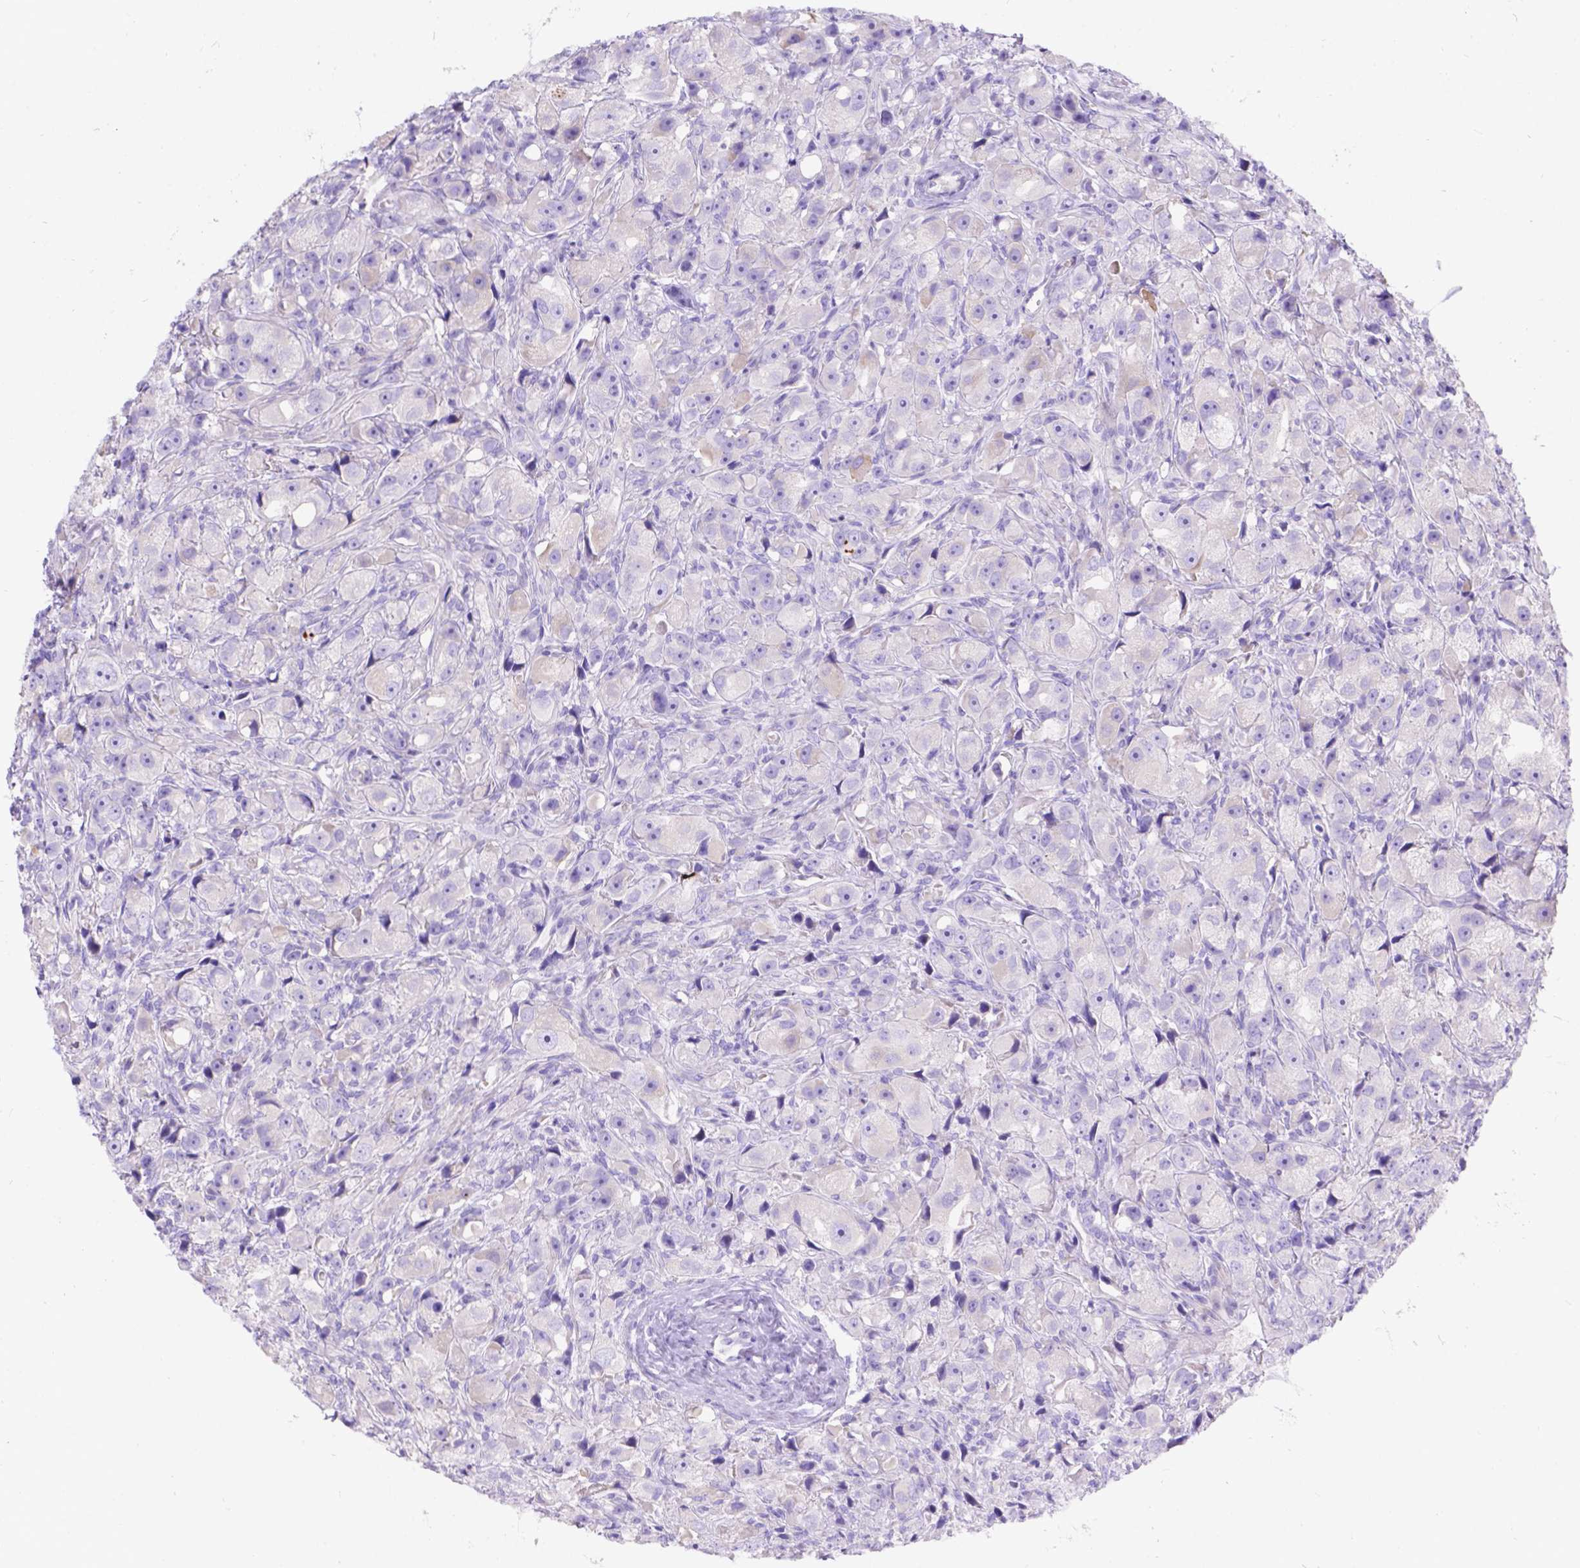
{"staining": {"intensity": "negative", "quantity": "none", "location": "none"}, "tissue": "prostate cancer", "cell_type": "Tumor cells", "image_type": "cancer", "snomed": [{"axis": "morphology", "description": "Adenocarcinoma, High grade"}, {"axis": "topography", "description": "Prostate"}], "caption": "Prostate high-grade adenocarcinoma stained for a protein using IHC demonstrates no positivity tumor cells.", "gene": "KLHL10", "patient": {"sex": "male", "age": 75}}